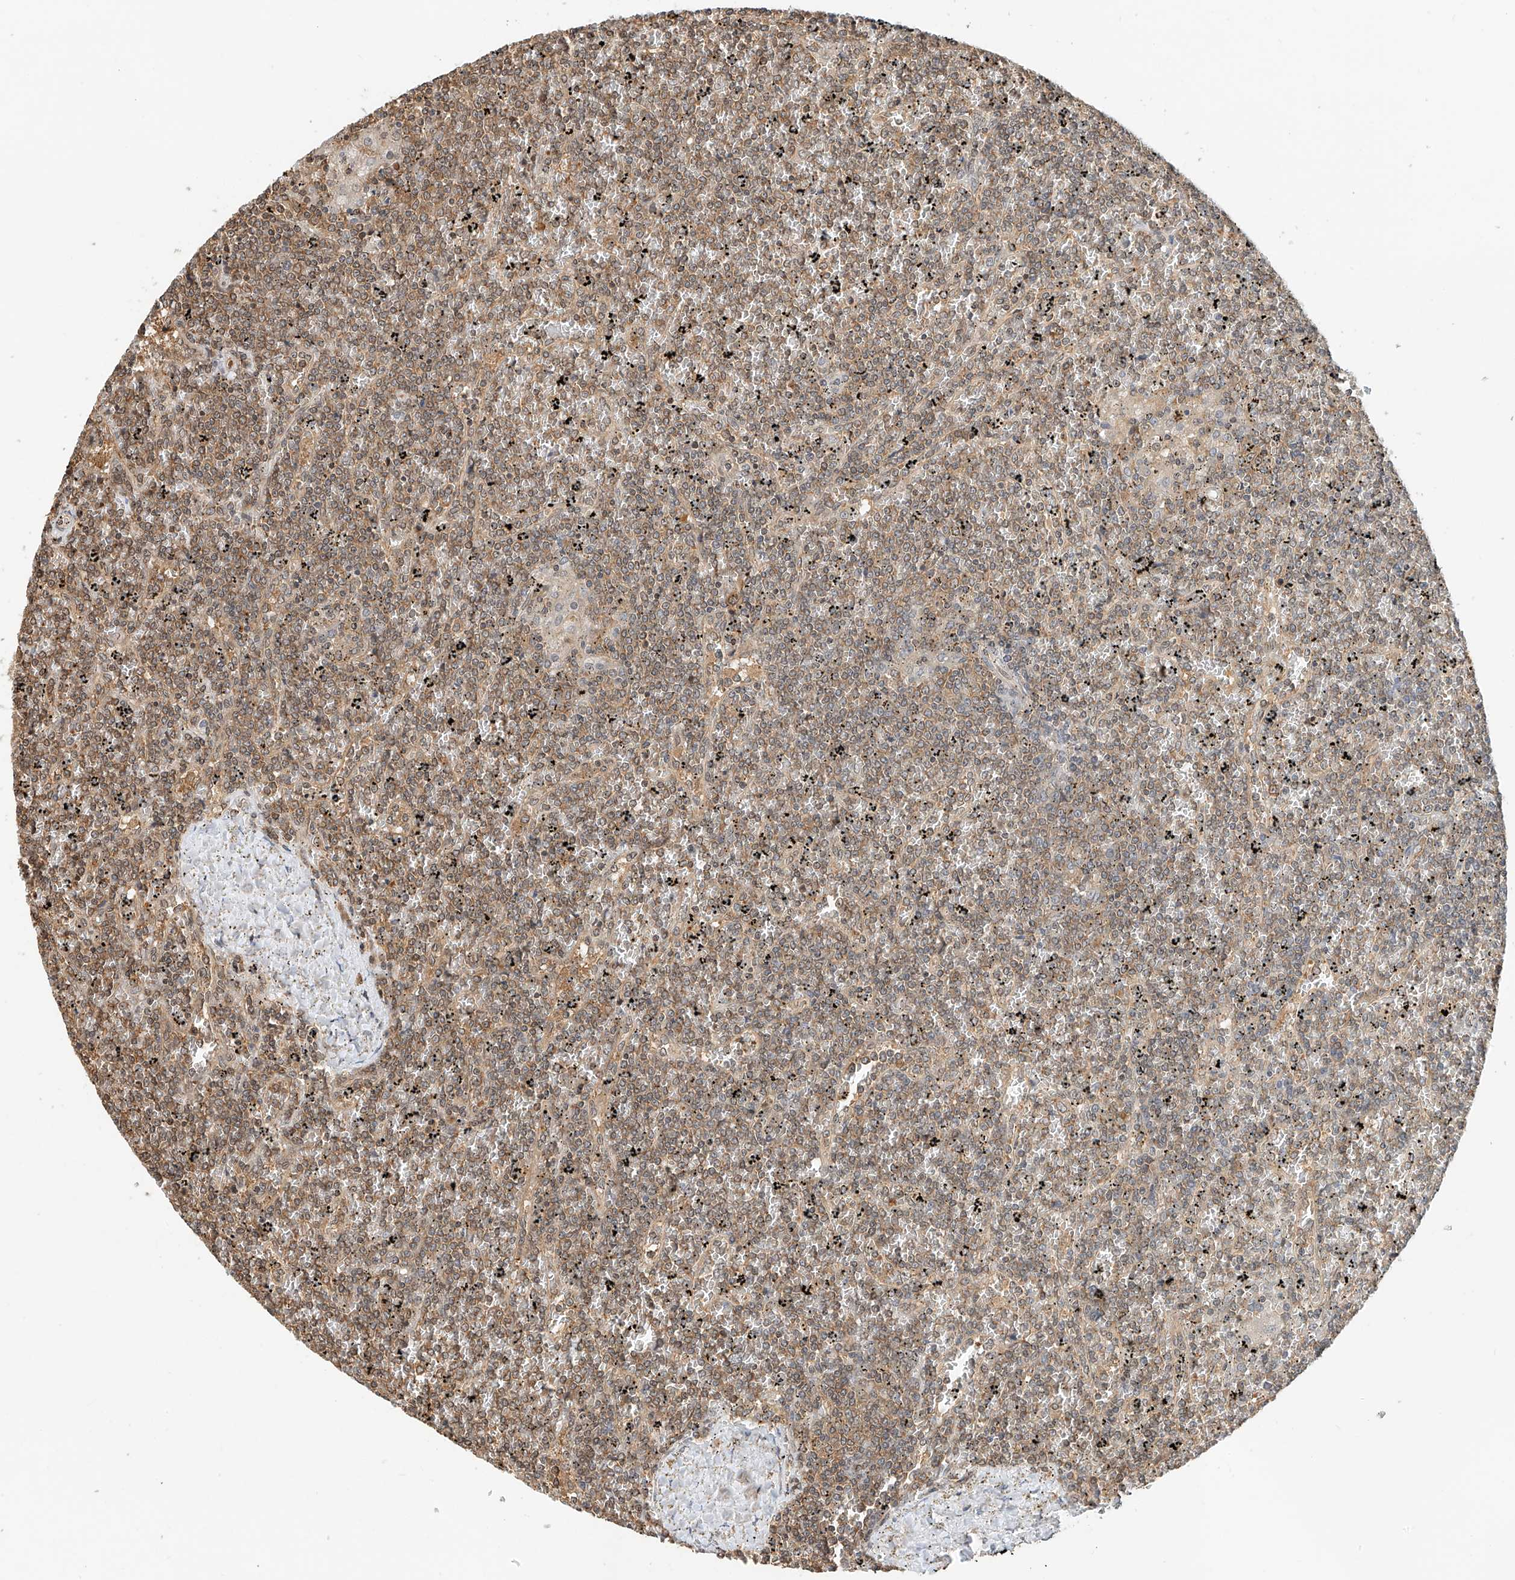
{"staining": {"intensity": "moderate", "quantity": ">75%", "location": "cytoplasmic/membranous"}, "tissue": "lymphoma", "cell_type": "Tumor cells", "image_type": "cancer", "snomed": [{"axis": "morphology", "description": "Malignant lymphoma, non-Hodgkin's type, Low grade"}, {"axis": "topography", "description": "Spleen"}], "caption": "A photomicrograph showing moderate cytoplasmic/membranous expression in about >75% of tumor cells in low-grade malignant lymphoma, non-Hodgkin's type, as visualized by brown immunohistochemical staining.", "gene": "PPA2", "patient": {"sex": "female", "age": 19}}